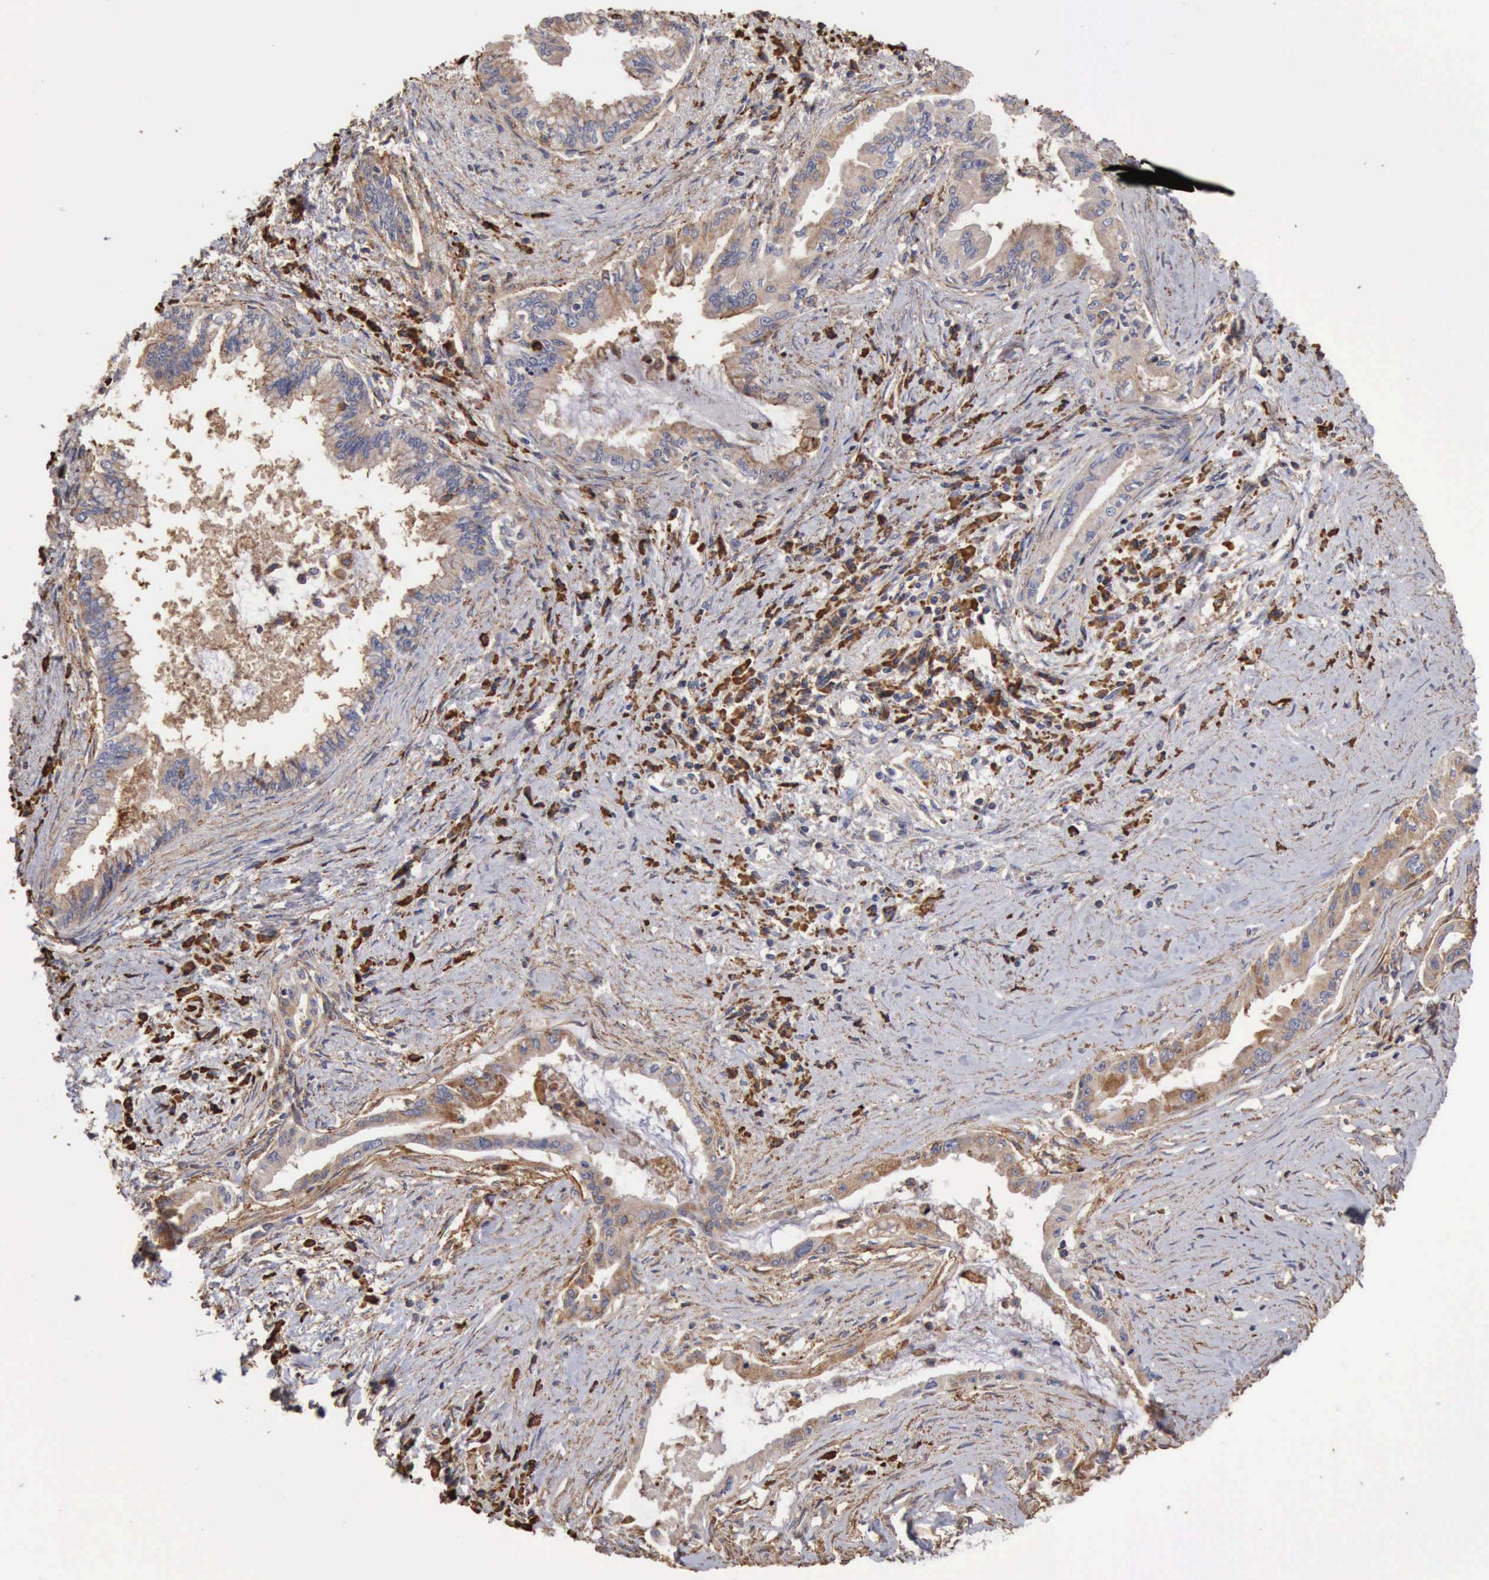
{"staining": {"intensity": "weak", "quantity": ">75%", "location": "cytoplasmic/membranous"}, "tissue": "pancreatic cancer", "cell_type": "Tumor cells", "image_type": "cancer", "snomed": [{"axis": "morphology", "description": "Adenocarcinoma, NOS"}, {"axis": "topography", "description": "Pancreas"}], "caption": "A histopathology image of pancreatic cancer (adenocarcinoma) stained for a protein reveals weak cytoplasmic/membranous brown staining in tumor cells.", "gene": "GPR101", "patient": {"sex": "female", "age": 64}}